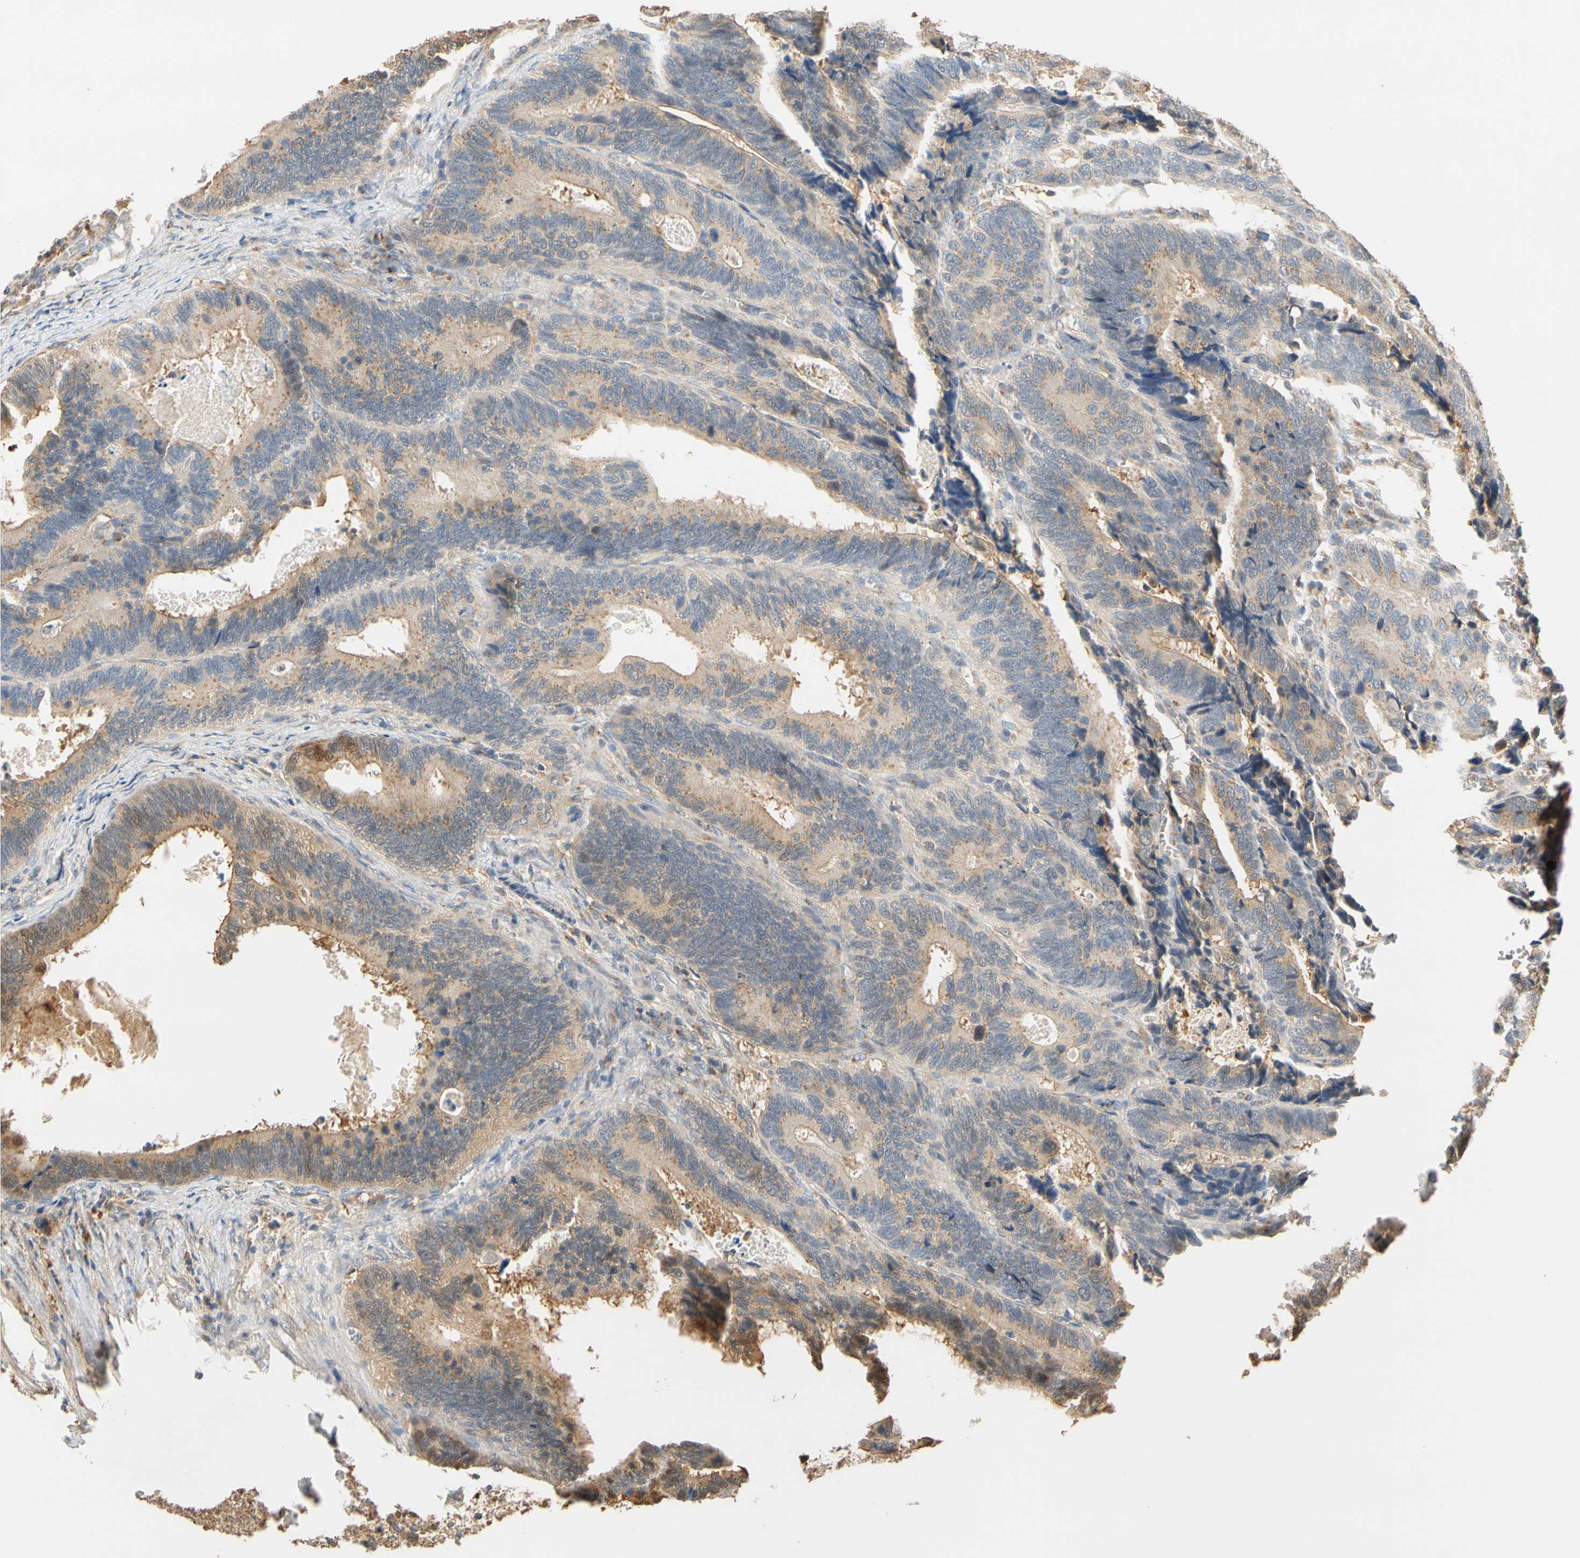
{"staining": {"intensity": "weak", "quantity": "25%-75%", "location": "cytoplasmic/membranous"}, "tissue": "colorectal cancer", "cell_type": "Tumor cells", "image_type": "cancer", "snomed": [{"axis": "morphology", "description": "Adenocarcinoma, NOS"}, {"axis": "topography", "description": "Colon"}], "caption": "Tumor cells show weak cytoplasmic/membranous positivity in approximately 25%-75% of cells in adenocarcinoma (colorectal). (DAB IHC, brown staining for protein, blue staining for nuclei).", "gene": "GPSM2", "patient": {"sex": "male", "age": 72}}